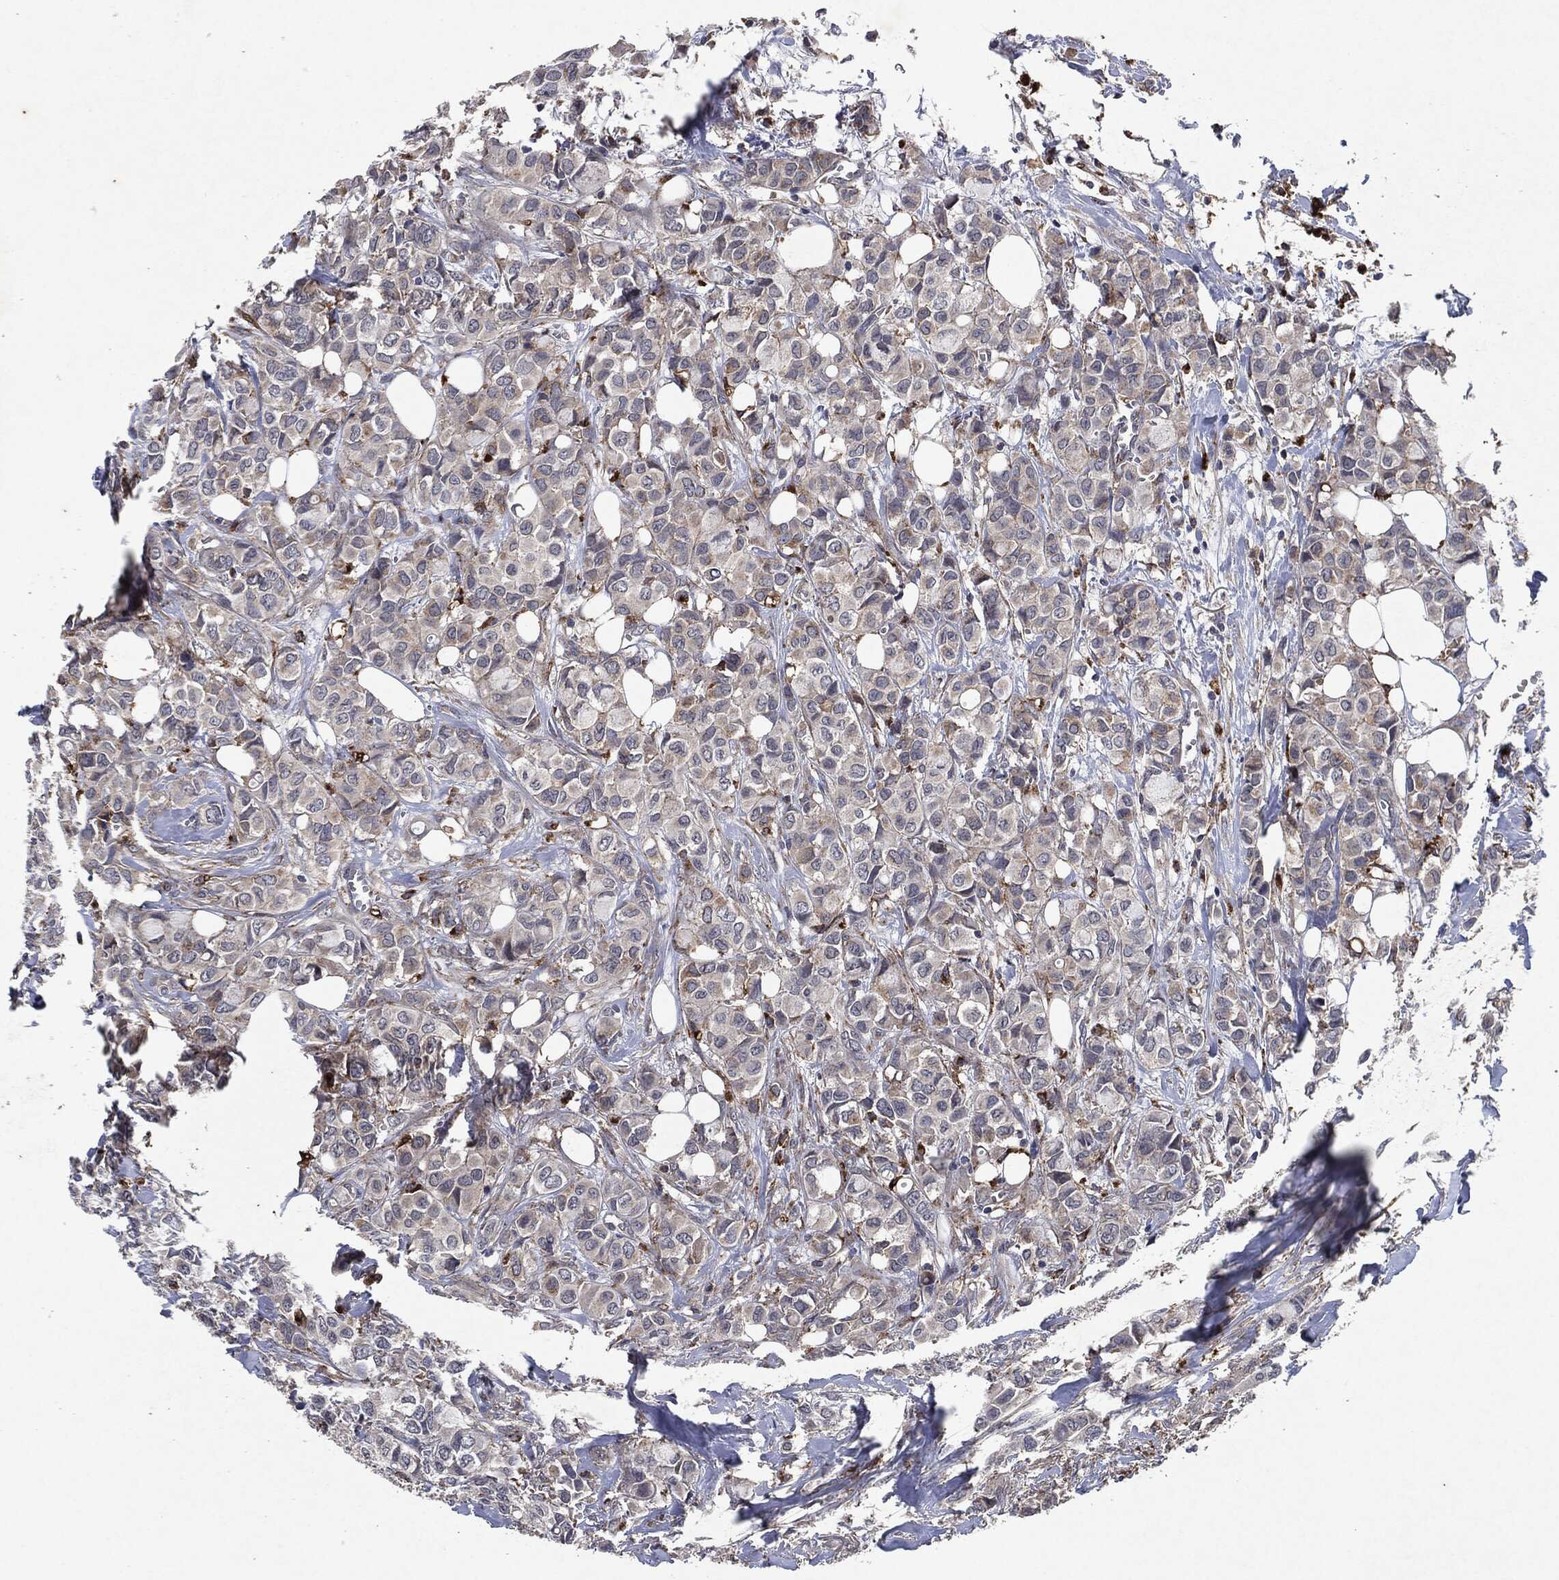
{"staining": {"intensity": "negative", "quantity": "none", "location": "none"}, "tissue": "breast cancer", "cell_type": "Tumor cells", "image_type": "cancer", "snomed": [{"axis": "morphology", "description": "Duct carcinoma"}, {"axis": "topography", "description": "Breast"}], "caption": "Tumor cells show no significant staining in breast intraductal carcinoma.", "gene": "SLC31A2", "patient": {"sex": "female", "age": 85}}